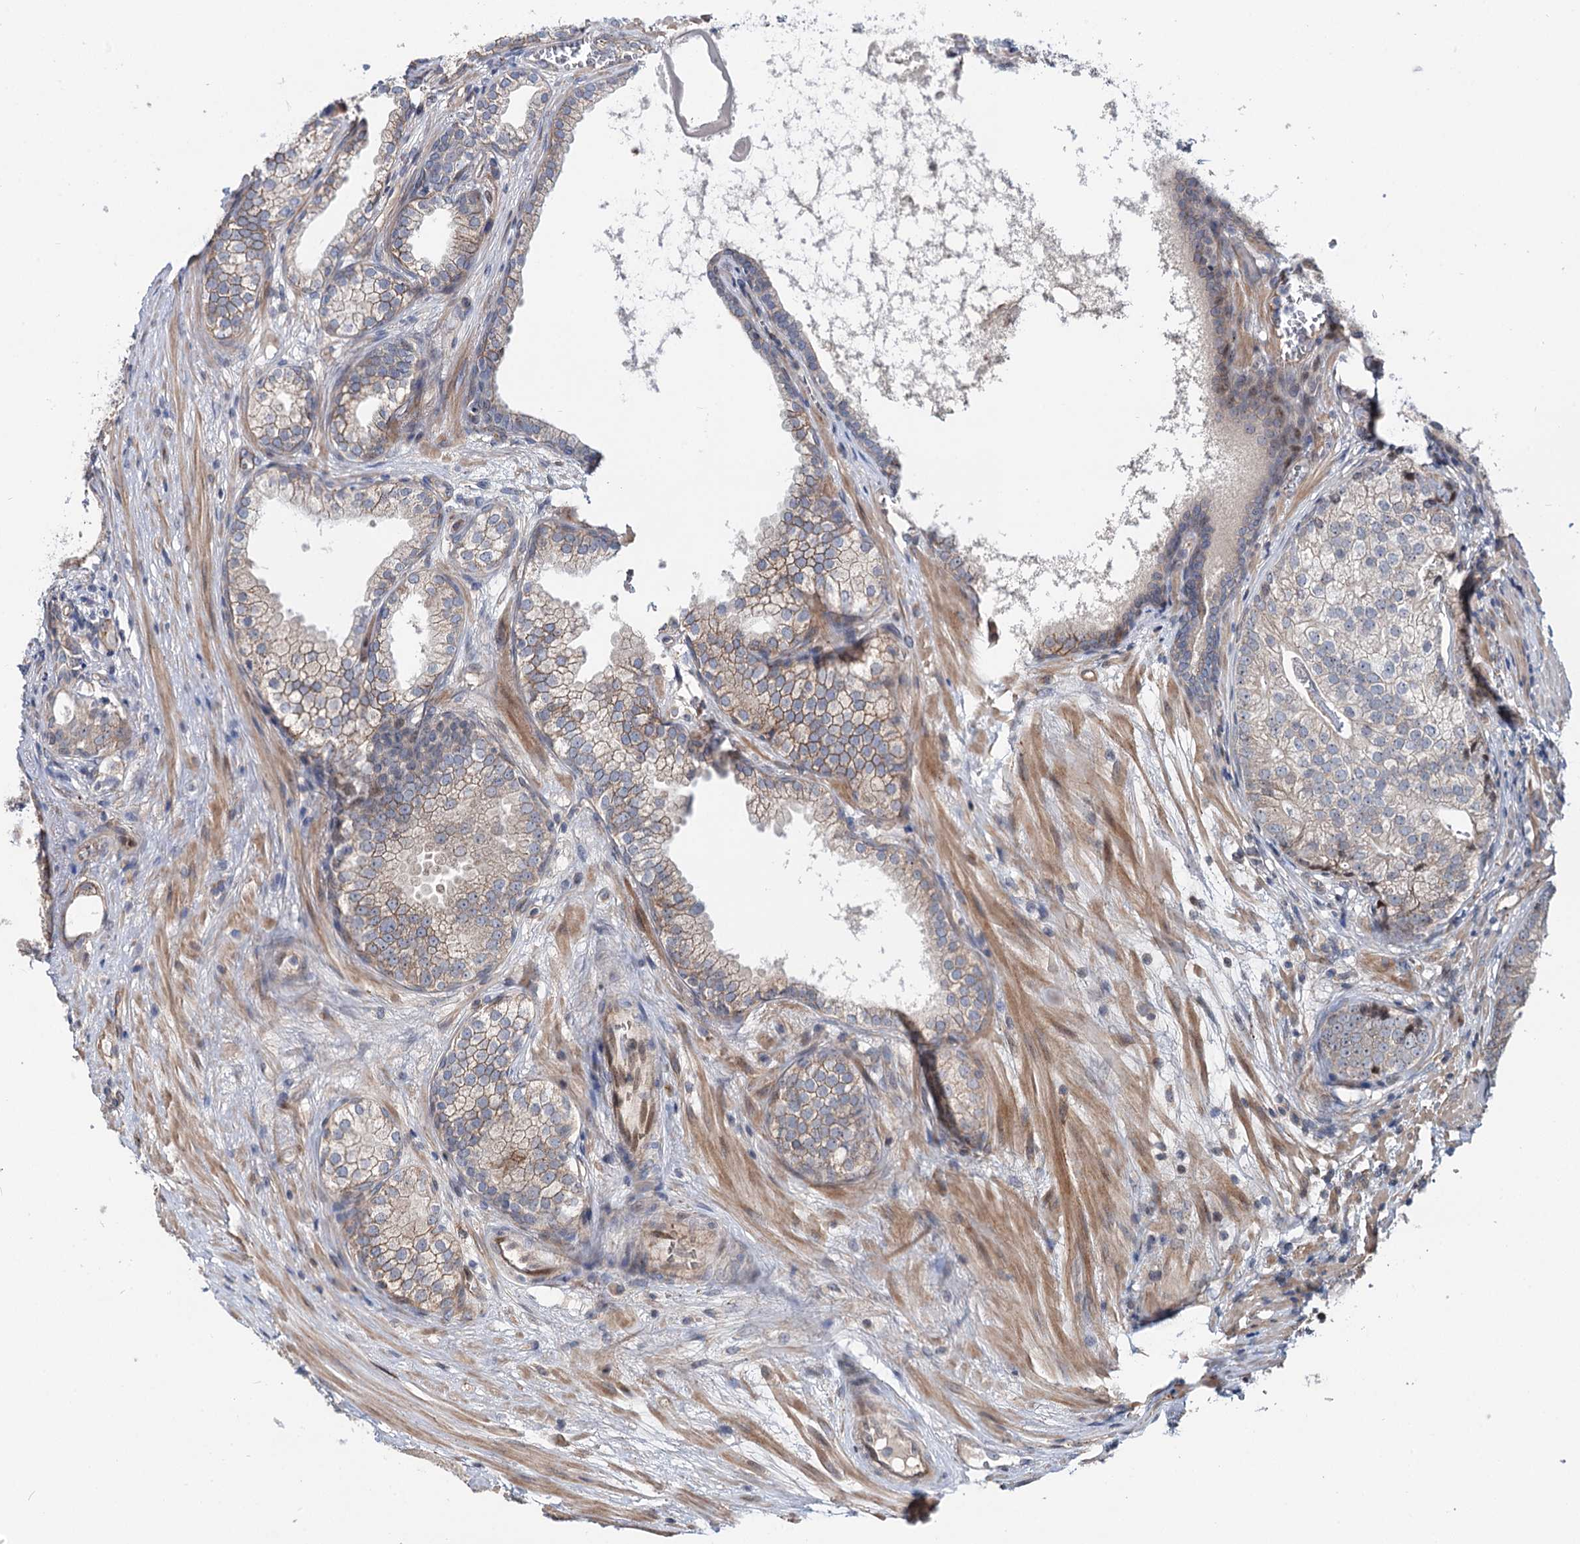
{"staining": {"intensity": "weak", "quantity": "25%-75%", "location": "cytoplasmic/membranous"}, "tissue": "prostate cancer", "cell_type": "Tumor cells", "image_type": "cancer", "snomed": [{"axis": "morphology", "description": "Adenocarcinoma, High grade"}, {"axis": "topography", "description": "Prostate"}], "caption": "Prostate high-grade adenocarcinoma stained with immunohistochemistry (IHC) shows weak cytoplasmic/membranous positivity in approximately 25%-75% of tumor cells. (DAB (3,3'-diaminobenzidine) = brown stain, brightfield microscopy at high magnification).", "gene": "PTDSS2", "patient": {"sex": "male", "age": 69}}